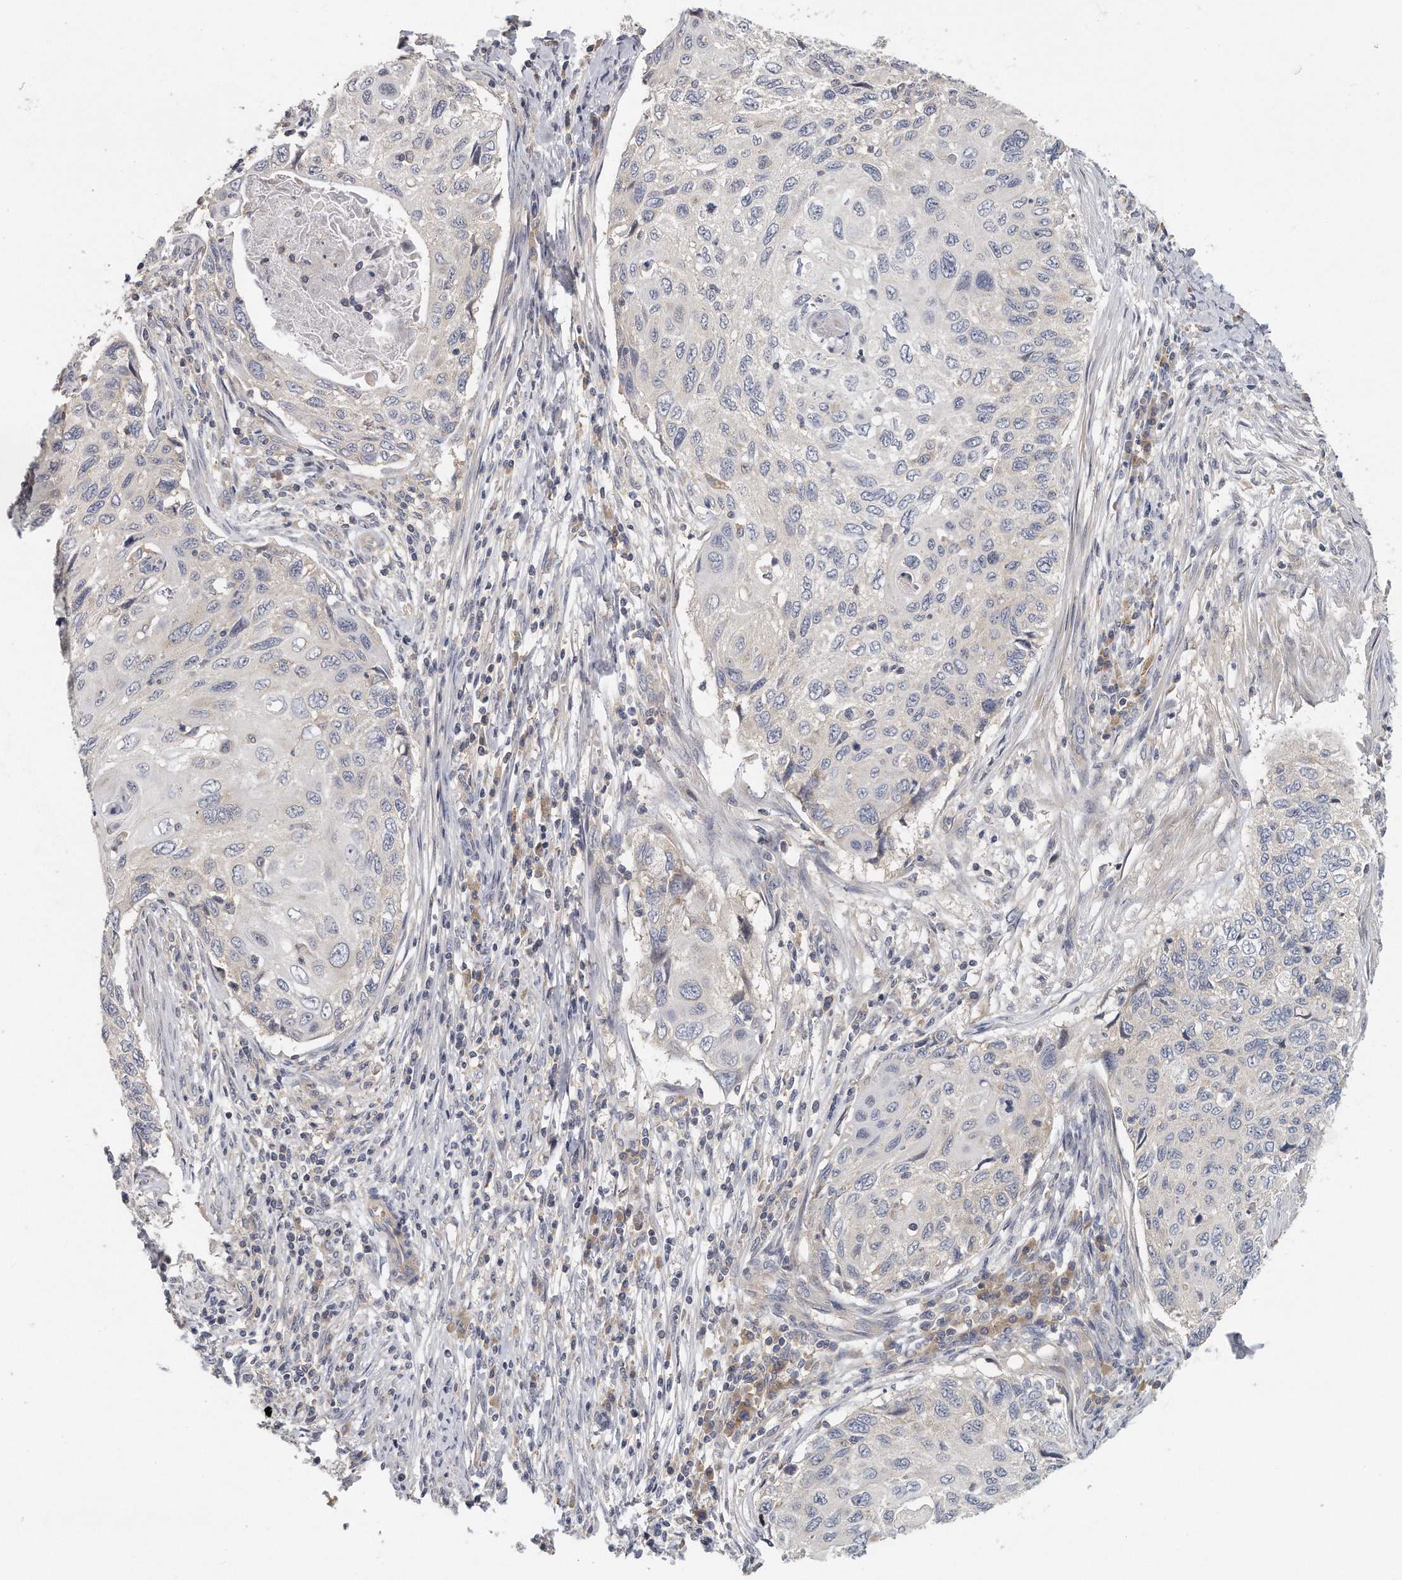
{"staining": {"intensity": "negative", "quantity": "none", "location": "none"}, "tissue": "cervical cancer", "cell_type": "Tumor cells", "image_type": "cancer", "snomed": [{"axis": "morphology", "description": "Squamous cell carcinoma, NOS"}, {"axis": "topography", "description": "Cervix"}], "caption": "Image shows no significant protein expression in tumor cells of cervical squamous cell carcinoma.", "gene": "EIF3I", "patient": {"sex": "female", "age": 70}}